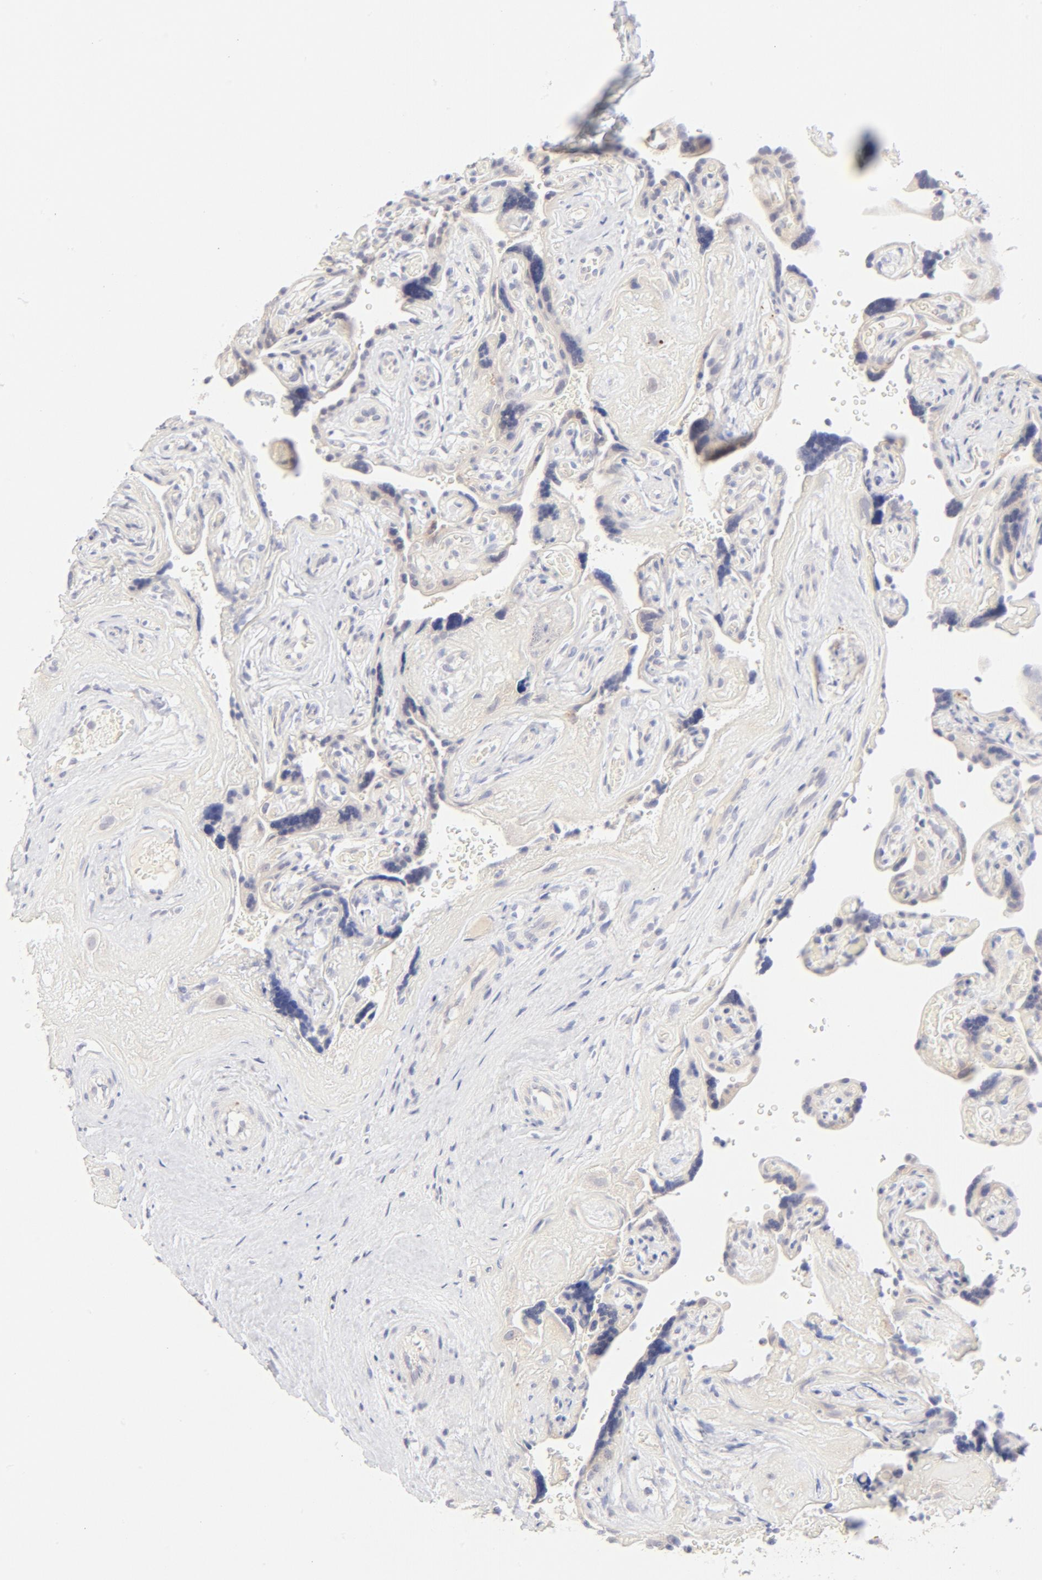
{"staining": {"intensity": "weak", "quantity": "25%-75%", "location": "cytoplasmic/membranous"}, "tissue": "placenta", "cell_type": "Trophoblastic cells", "image_type": "normal", "snomed": [{"axis": "morphology", "description": "Normal tissue, NOS"}, {"axis": "topography", "description": "Placenta"}], "caption": "Protein analysis of unremarkable placenta exhibits weak cytoplasmic/membranous expression in about 25%-75% of trophoblastic cells.", "gene": "NKX2", "patient": {"sex": "female", "age": 30}}